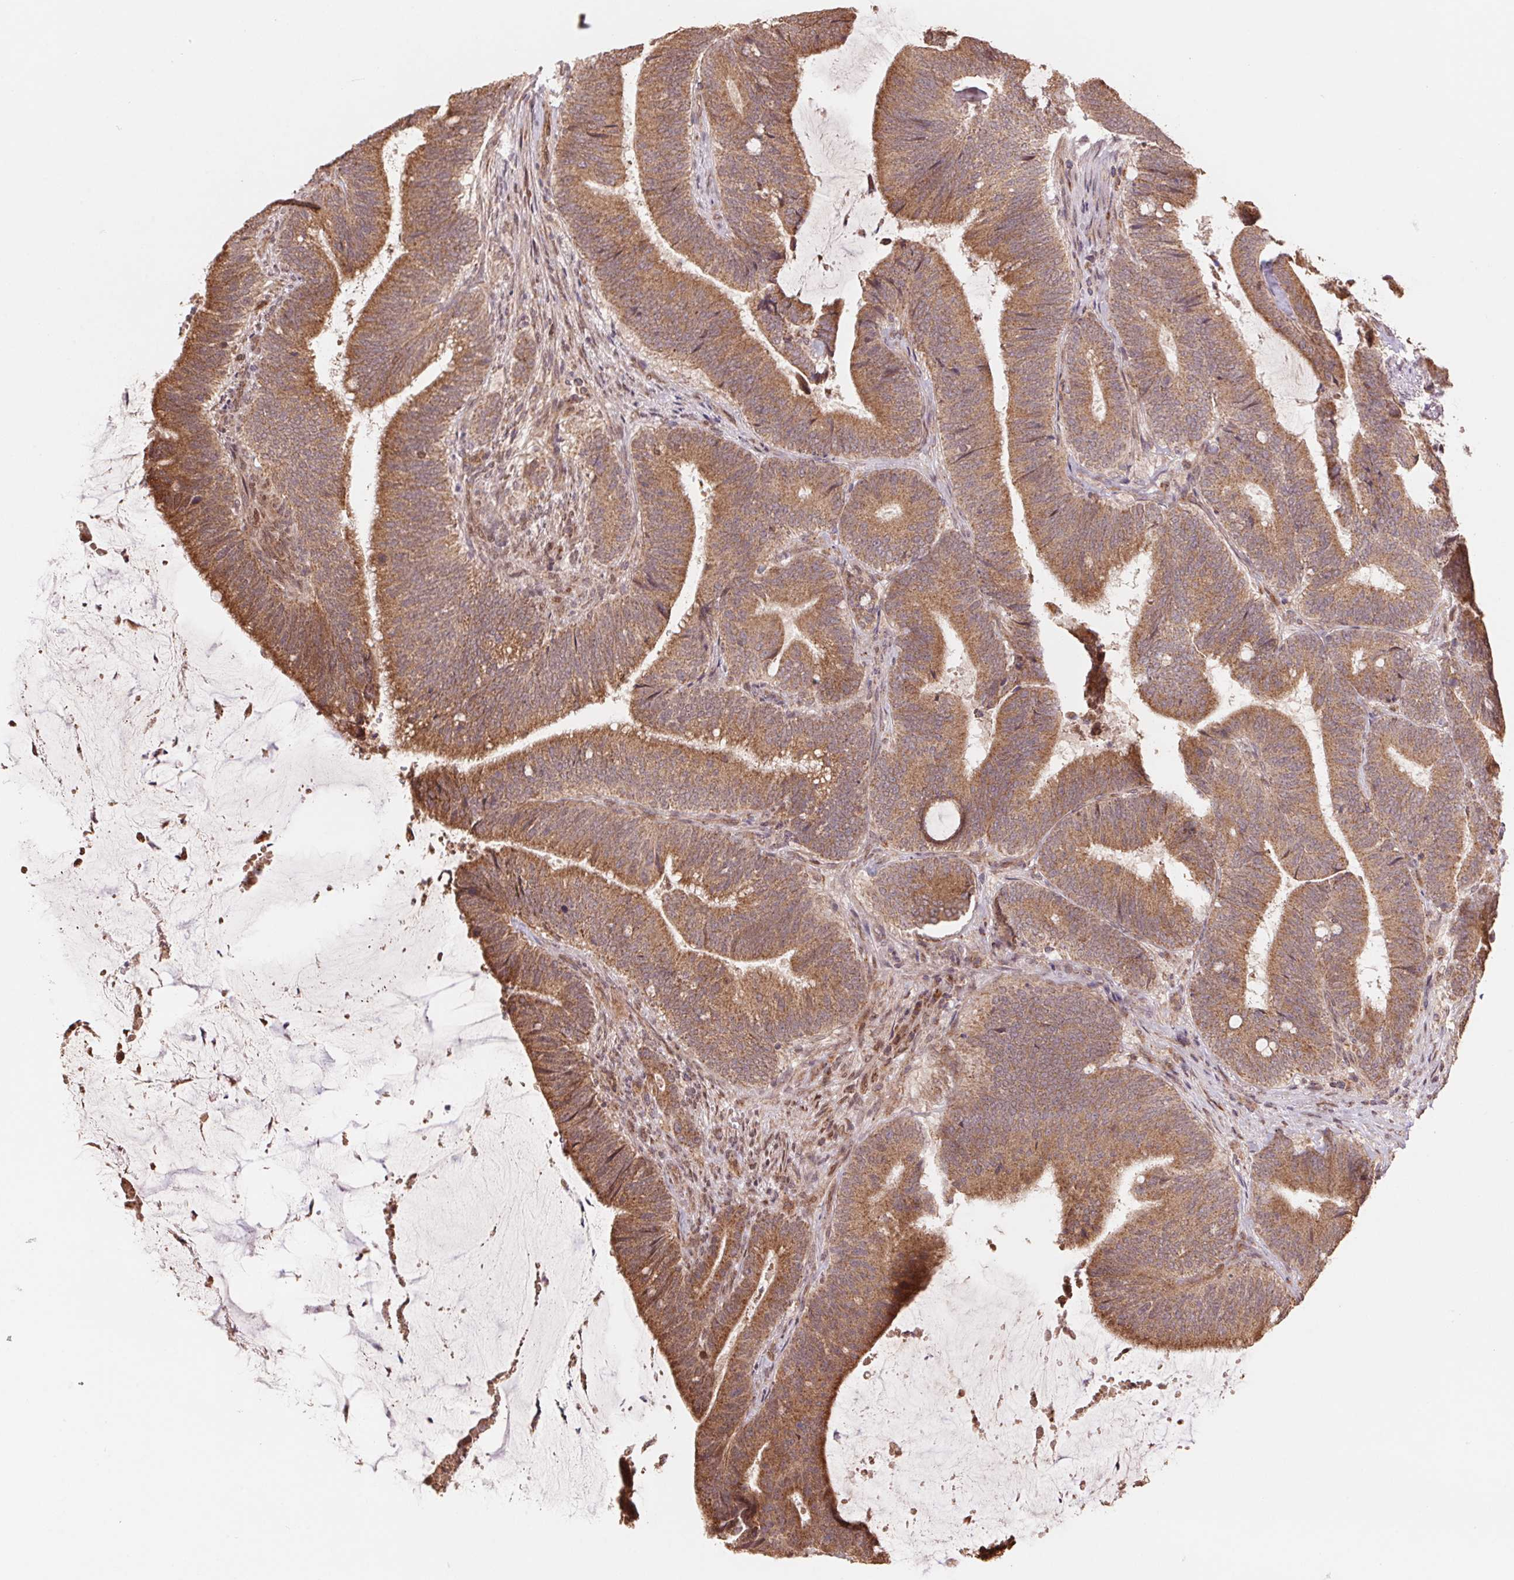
{"staining": {"intensity": "moderate", "quantity": ">75%", "location": "cytoplasmic/membranous"}, "tissue": "colorectal cancer", "cell_type": "Tumor cells", "image_type": "cancer", "snomed": [{"axis": "morphology", "description": "Adenocarcinoma, NOS"}, {"axis": "topography", "description": "Colon"}], "caption": "Protein staining of colorectal cancer tissue shows moderate cytoplasmic/membranous expression in approximately >75% of tumor cells. The staining is performed using DAB brown chromogen to label protein expression. The nuclei are counter-stained blue using hematoxylin.", "gene": "PDHA1", "patient": {"sex": "female", "age": 43}}